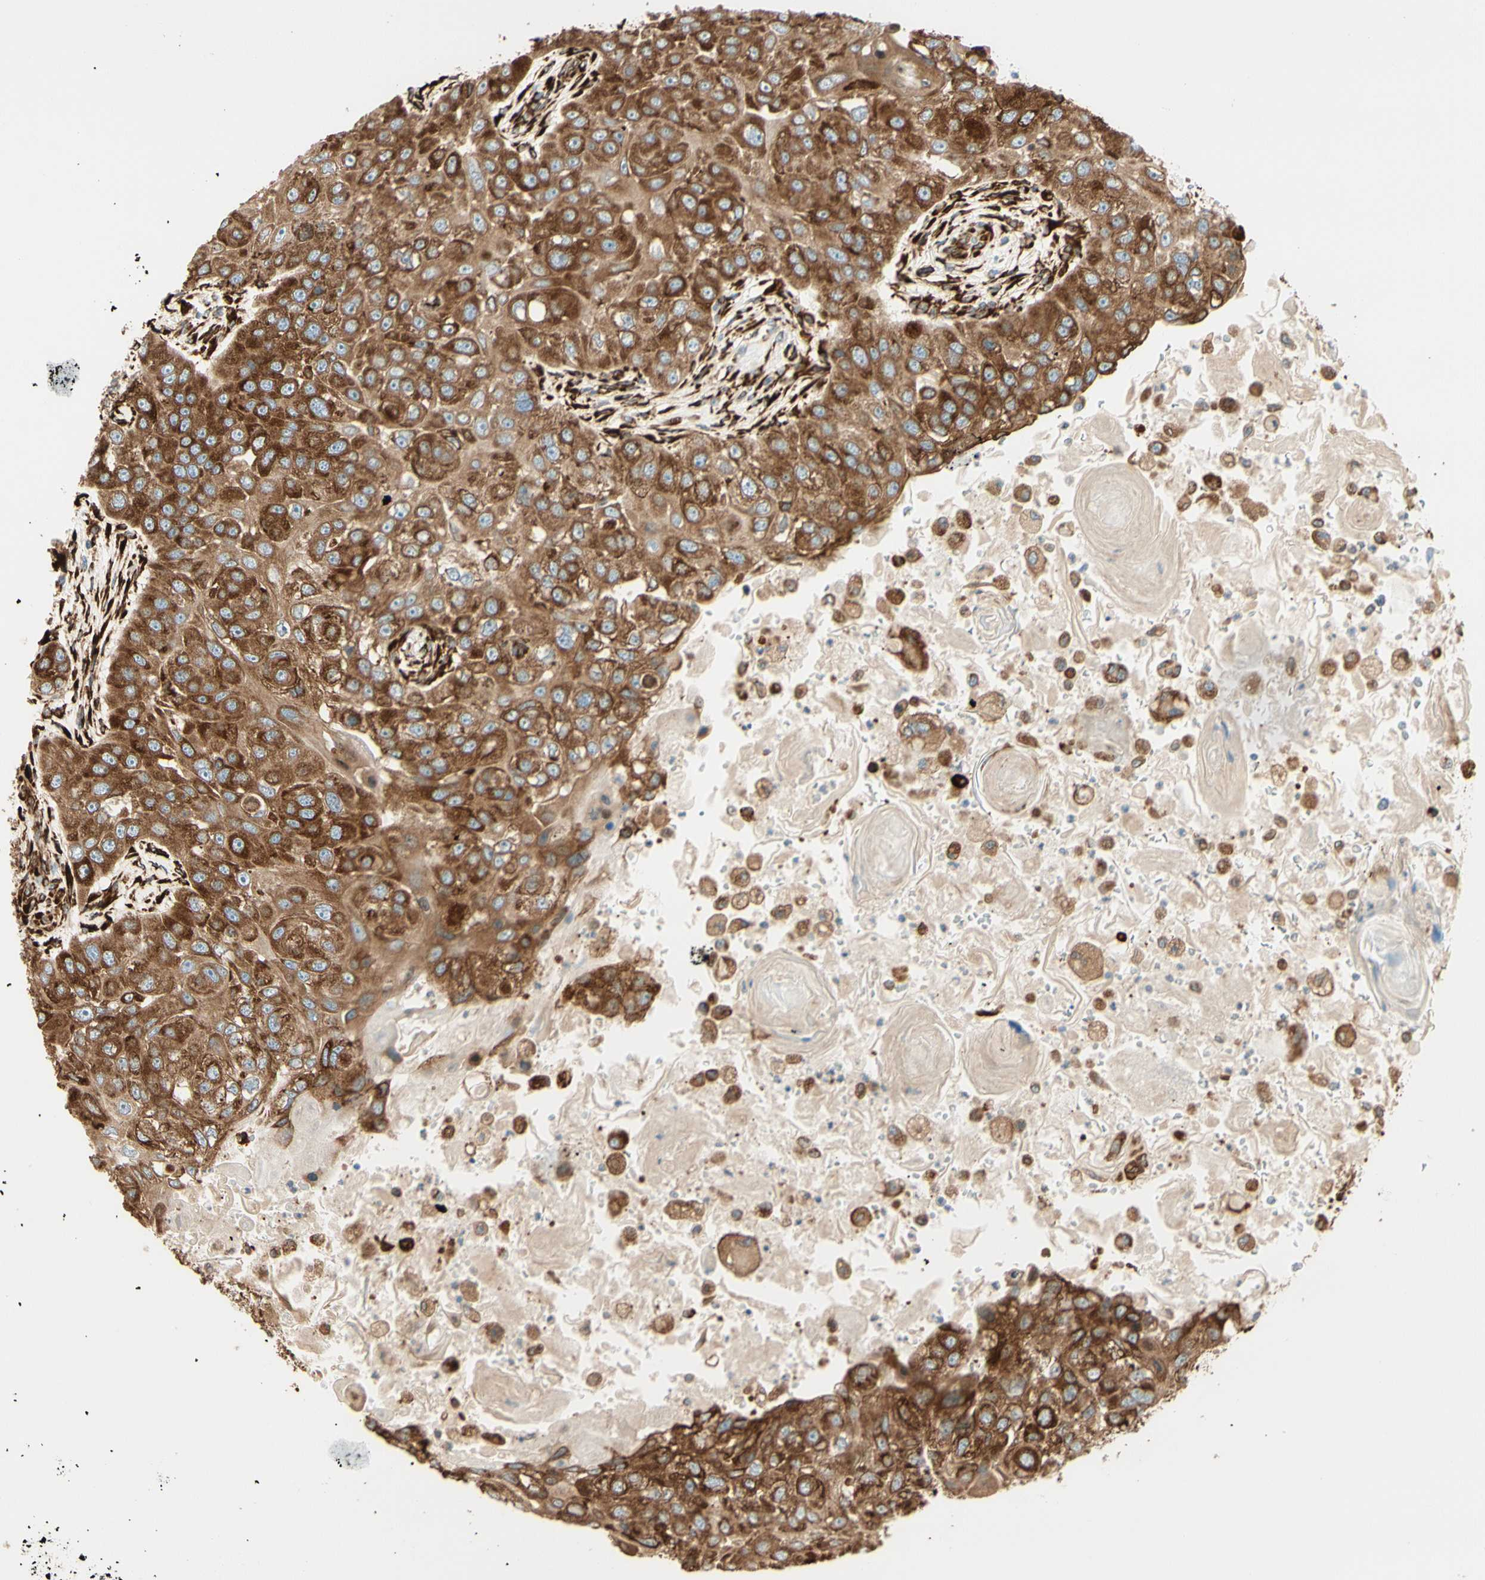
{"staining": {"intensity": "strong", "quantity": ">75%", "location": "cytoplasmic/membranous"}, "tissue": "head and neck cancer", "cell_type": "Tumor cells", "image_type": "cancer", "snomed": [{"axis": "morphology", "description": "Normal tissue, NOS"}, {"axis": "morphology", "description": "Squamous cell carcinoma, NOS"}, {"axis": "topography", "description": "Skeletal muscle"}, {"axis": "topography", "description": "Head-Neck"}], "caption": "DAB immunohistochemical staining of human head and neck cancer (squamous cell carcinoma) exhibits strong cytoplasmic/membranous protein staining in approximately >75% of tumor cells.", "gene": "RRBP1", "patient": {"sex": "male", "age": 51}}